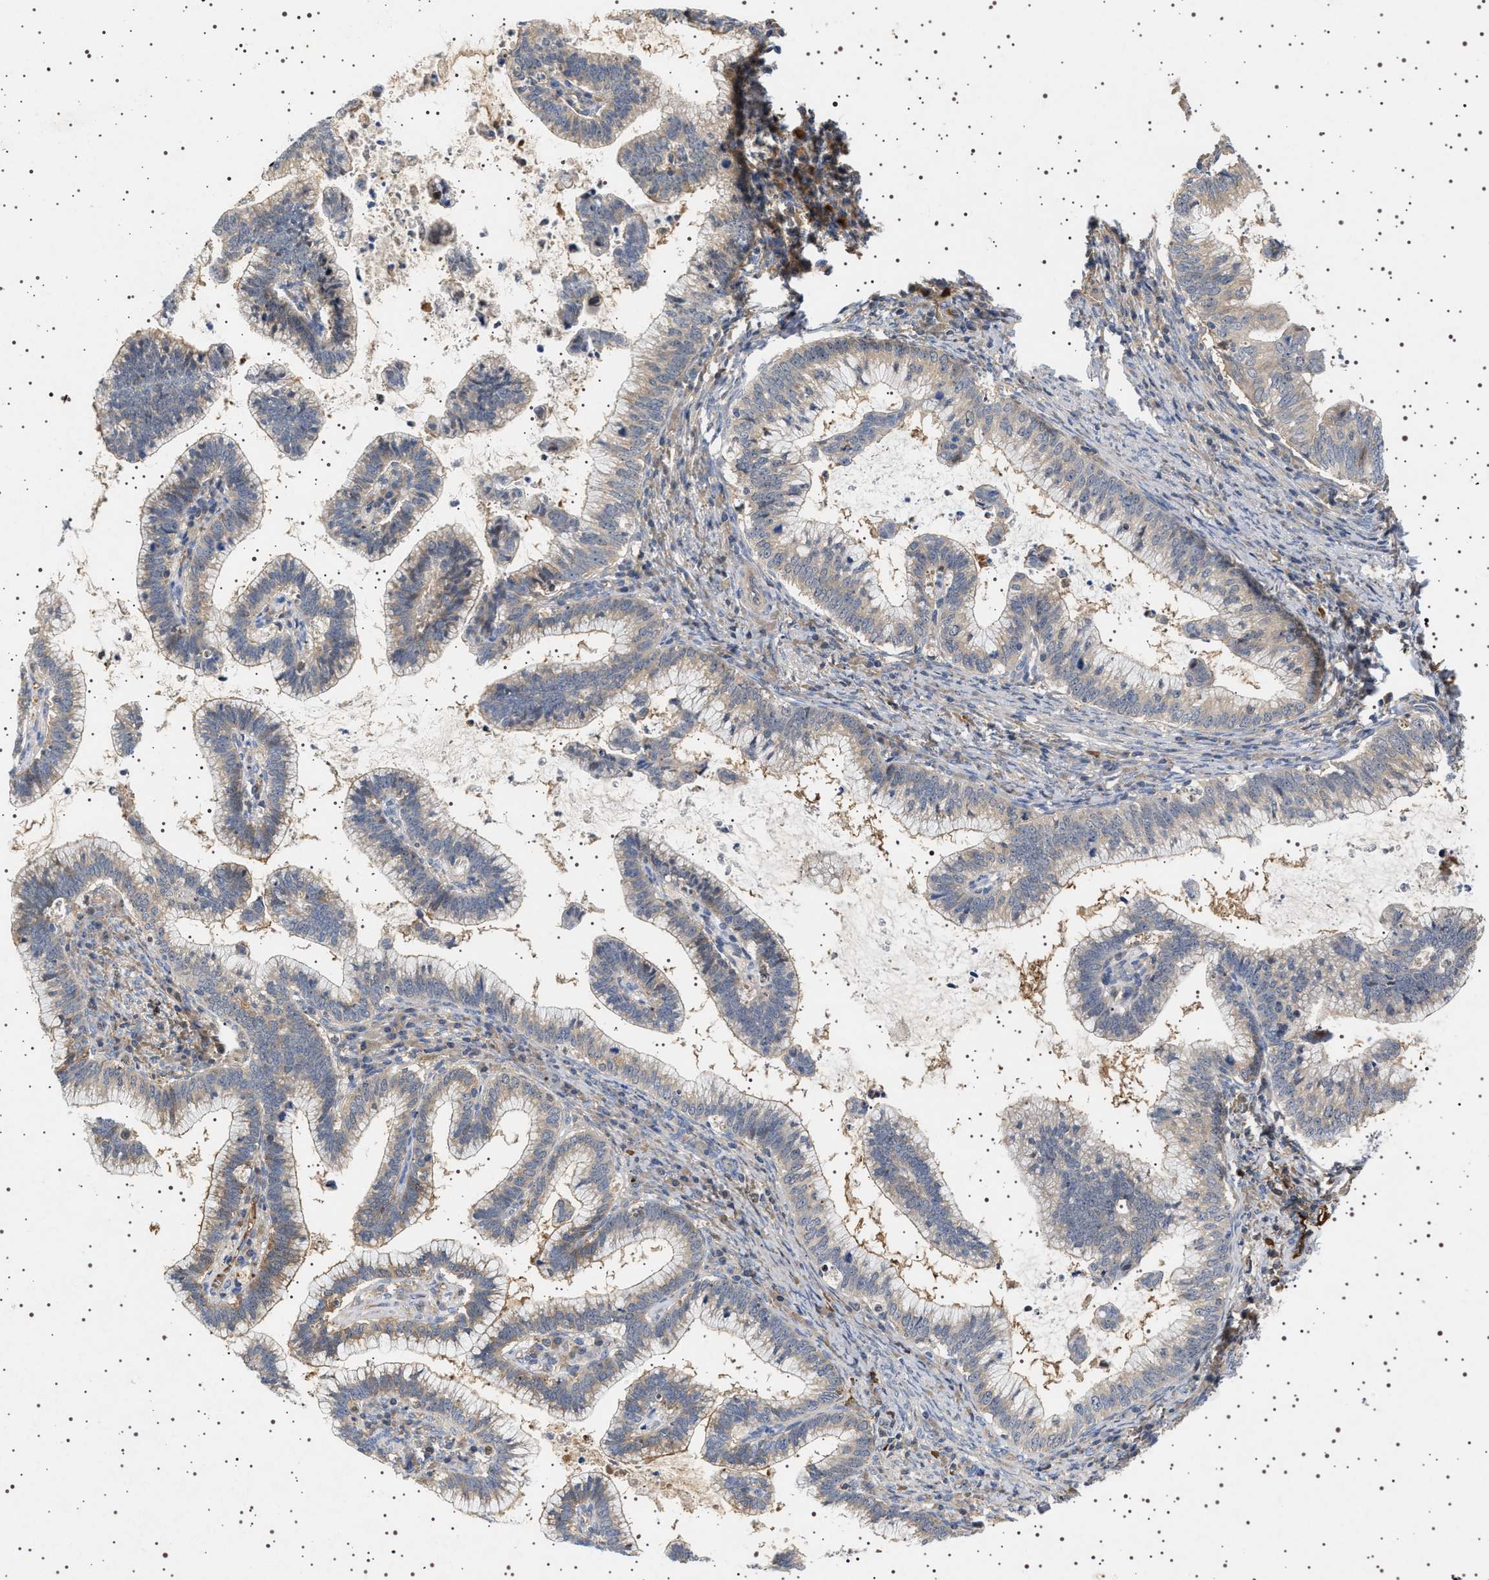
{"staining": {"intensity": "weak", "quantity": "<25%", "location": "cytoplasmic/membranous"}, "tissue": "cervical cancer", "cell_type": "Tumor cells", "image_type": "cancer", "snomed": [{"axis": "morphology", "description": "Adenocarcinoma, NOS"}, {"axis": "topography", "description": "Cervix"}], "caption": "The histopathology image displays no significant positivity in tumor cells of cervical cancer (adenocarcinoma). (DAB immunohistochemistry (IHC), high magnification).", "gene": "FICD", "patient": {"sex": "female", "age": 36}}